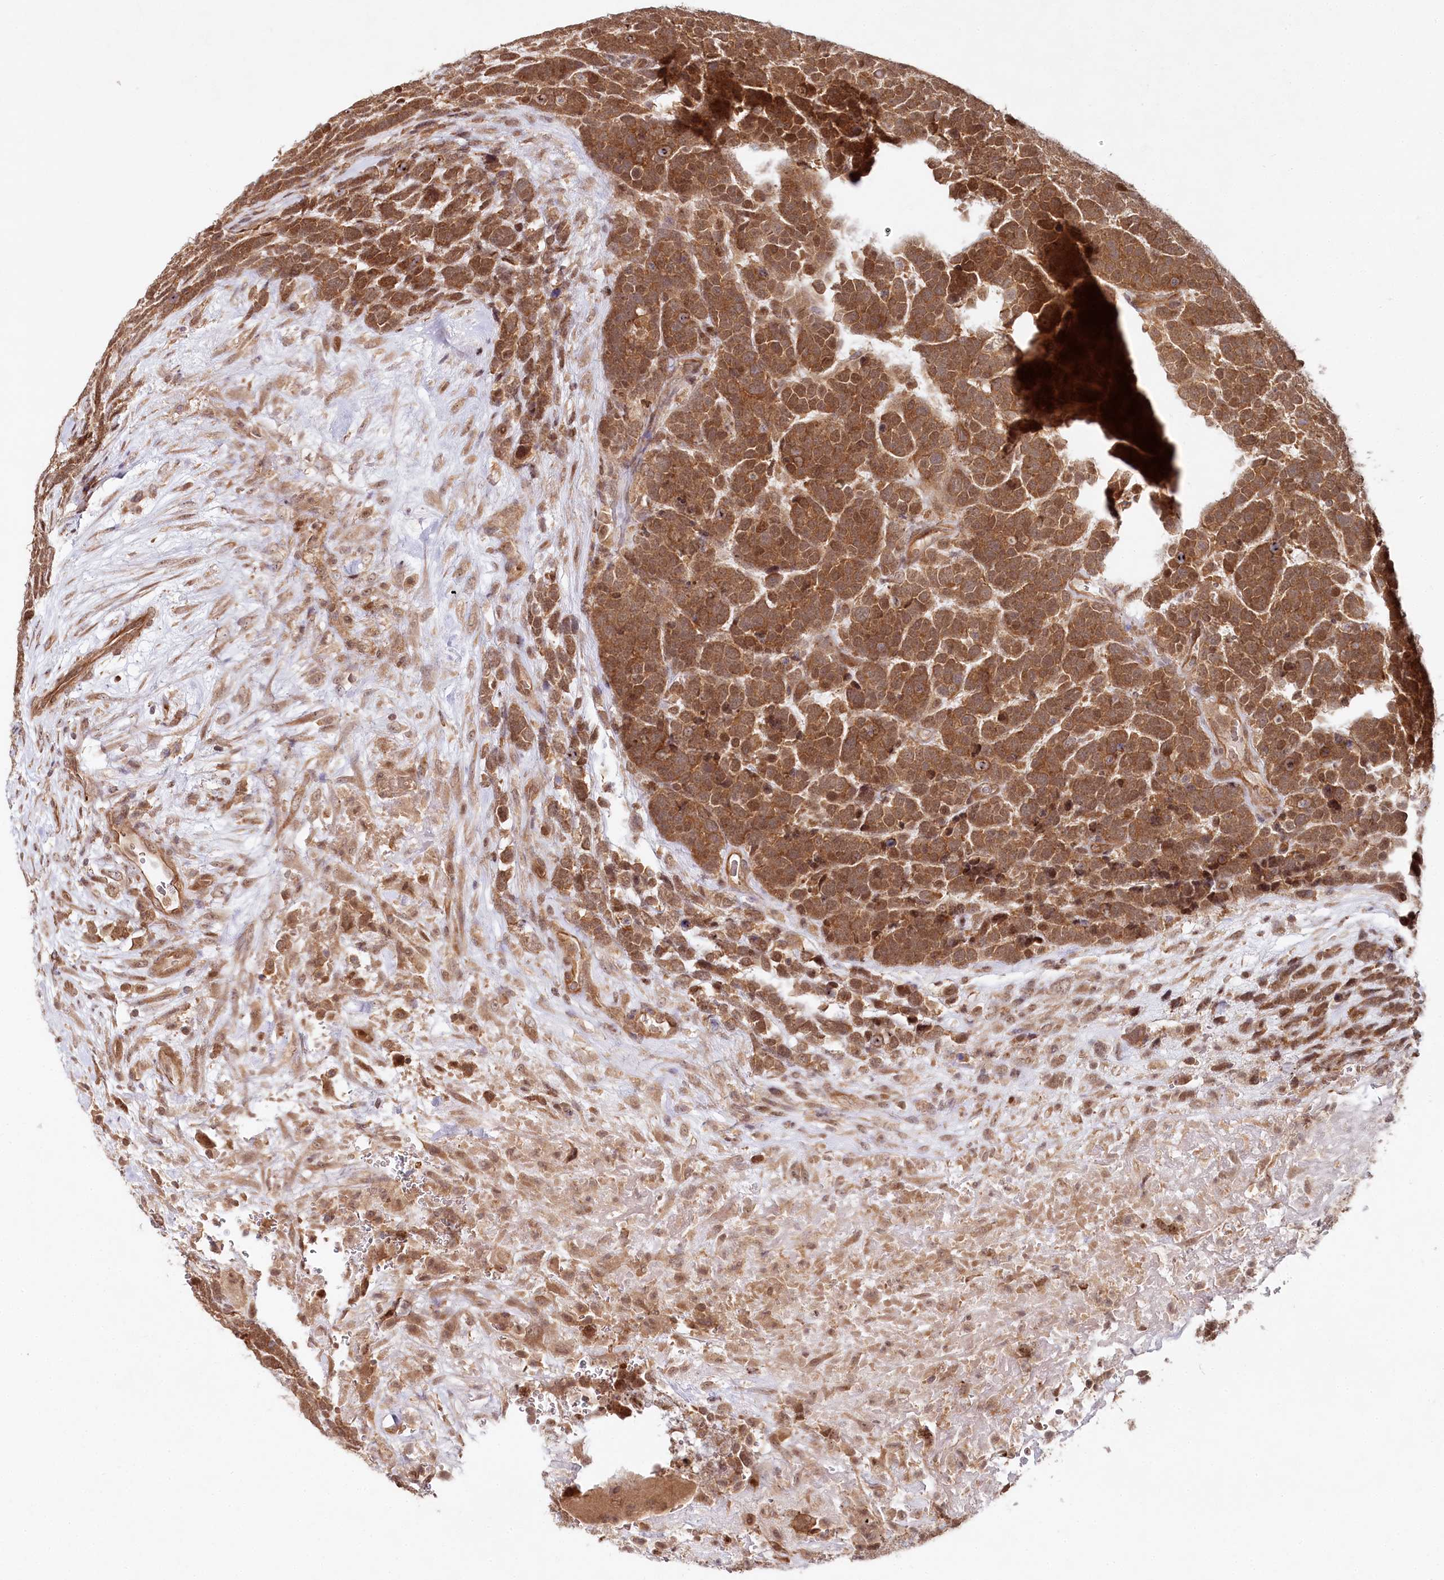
{"staining": {"intensity": "moderate", "quantity": ">75%", "location": "cytoplasmic/membranous,nuclear"}, "tissue": "urothelial cancer", "cell_type": "Tumor cells", "image_type": "cancer", "snomed": [{"axis": "morphology", "description": "Urothelial carcinoma, High grade"}, {"axis": "topography", "description": "Urinary bladder"}], "caption": "Immunohistochemistry (IHC) (DAB (3,3'-diaminobenzidine)) staining of urothelial cancer displays moderate cytoplasmic/membranous and nuclear protein positivity in about >75% of tumor cells.", "gene": "CCDC65", "patient": {"sex": "female", "age": 82}}